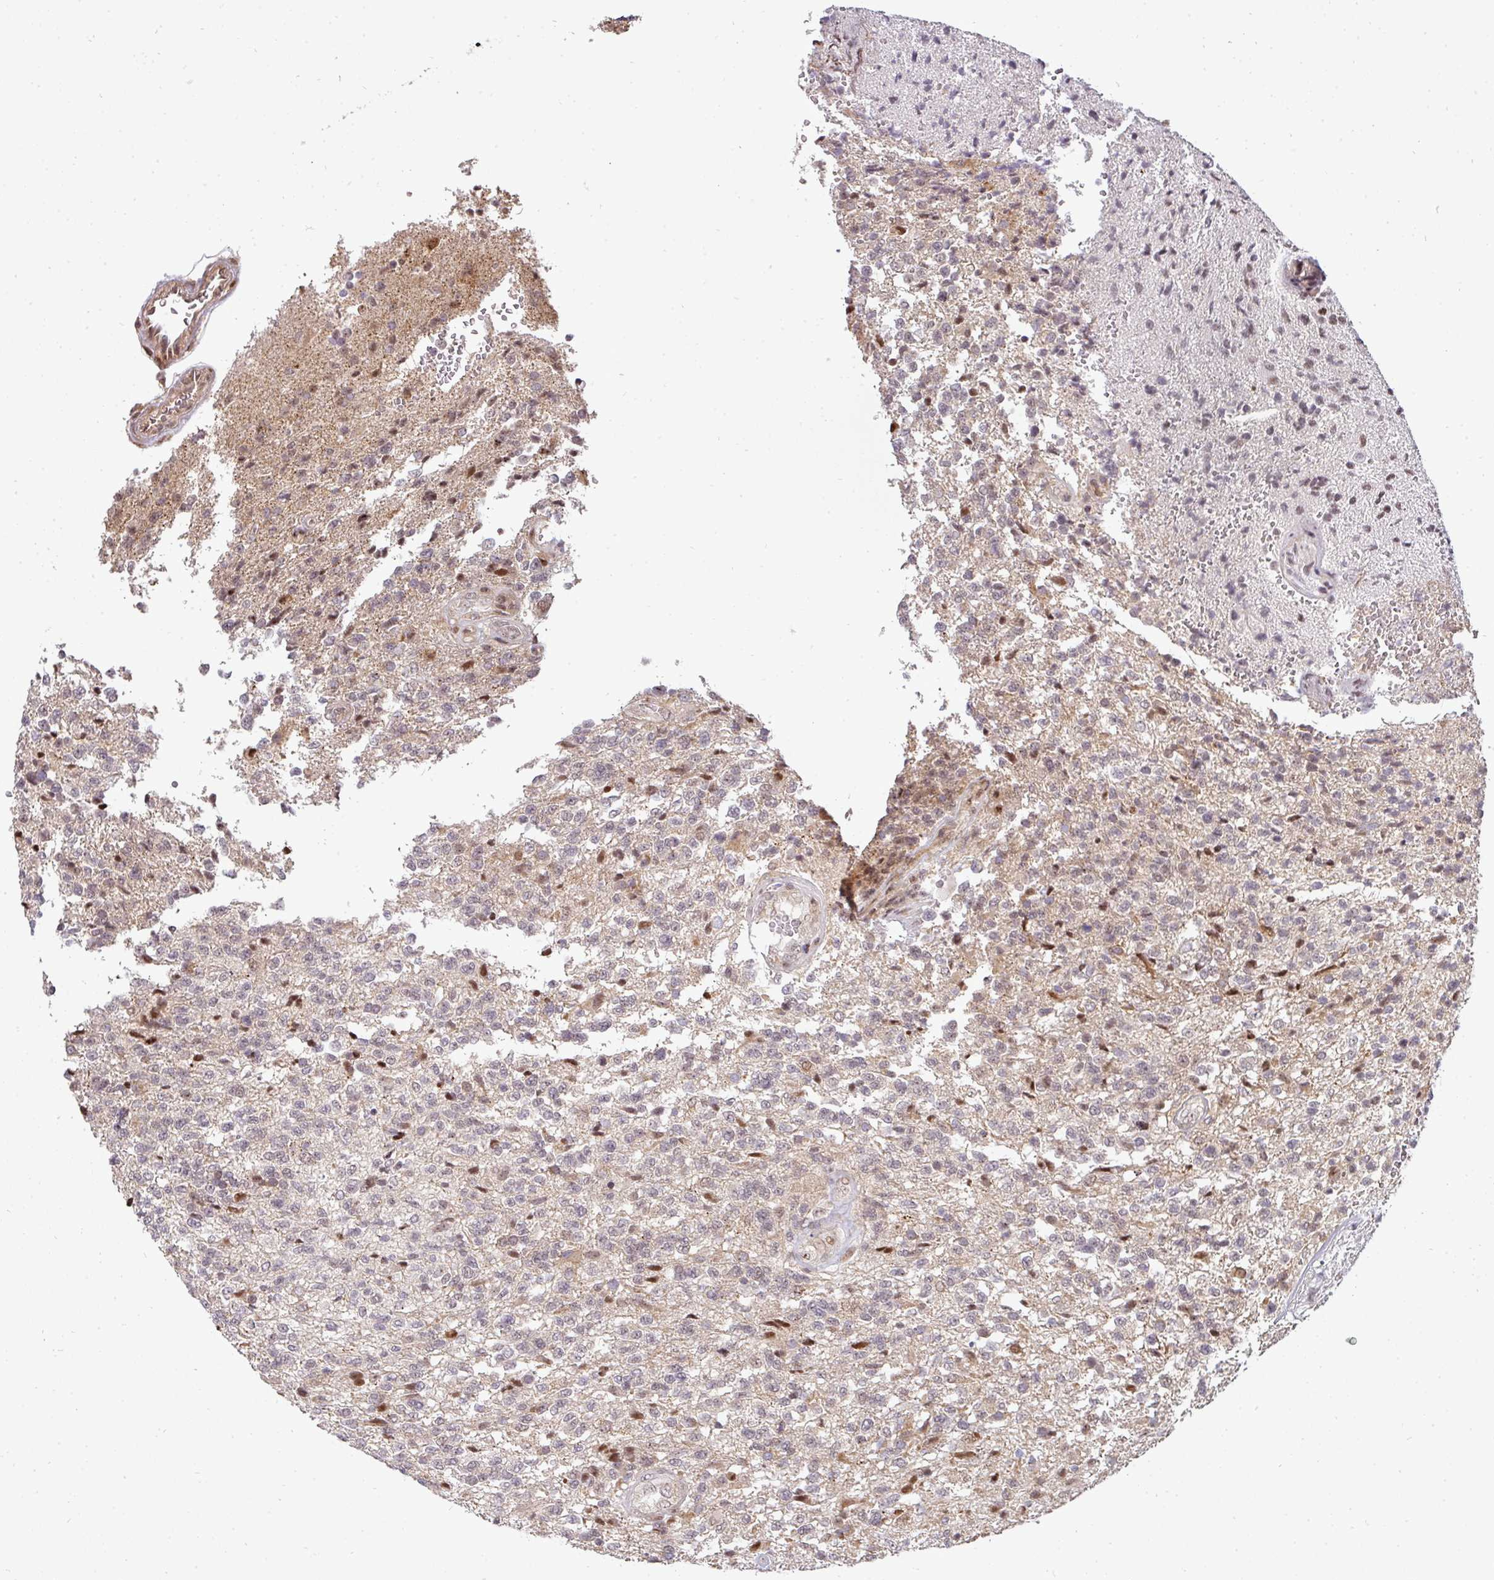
{"staining": {"intensity": "weak", "quantity": "<25%", "location": "nuclear"}, "tissue": "glioma", "cell_type": "Tumor cells", "image_type": "cancer", "snomed": [{"axis": "morphology", "description": "Glioma, malignant, High grade"}, {"axis": "topography", "description": "Brain"}], "caption": "An immunohistochemistry micrograph of glioma is shown. There is no staining in tumor cells of glioma. (Stains: DAB (3,3'-diaminobenzidine) immunohistochemistry (IHC) with hematoxylin counter stain, Microscopy: brightfield microscopy at high magnification).", "gene": "PATZ1", "patient": {"sex": "male", "age": 56}}